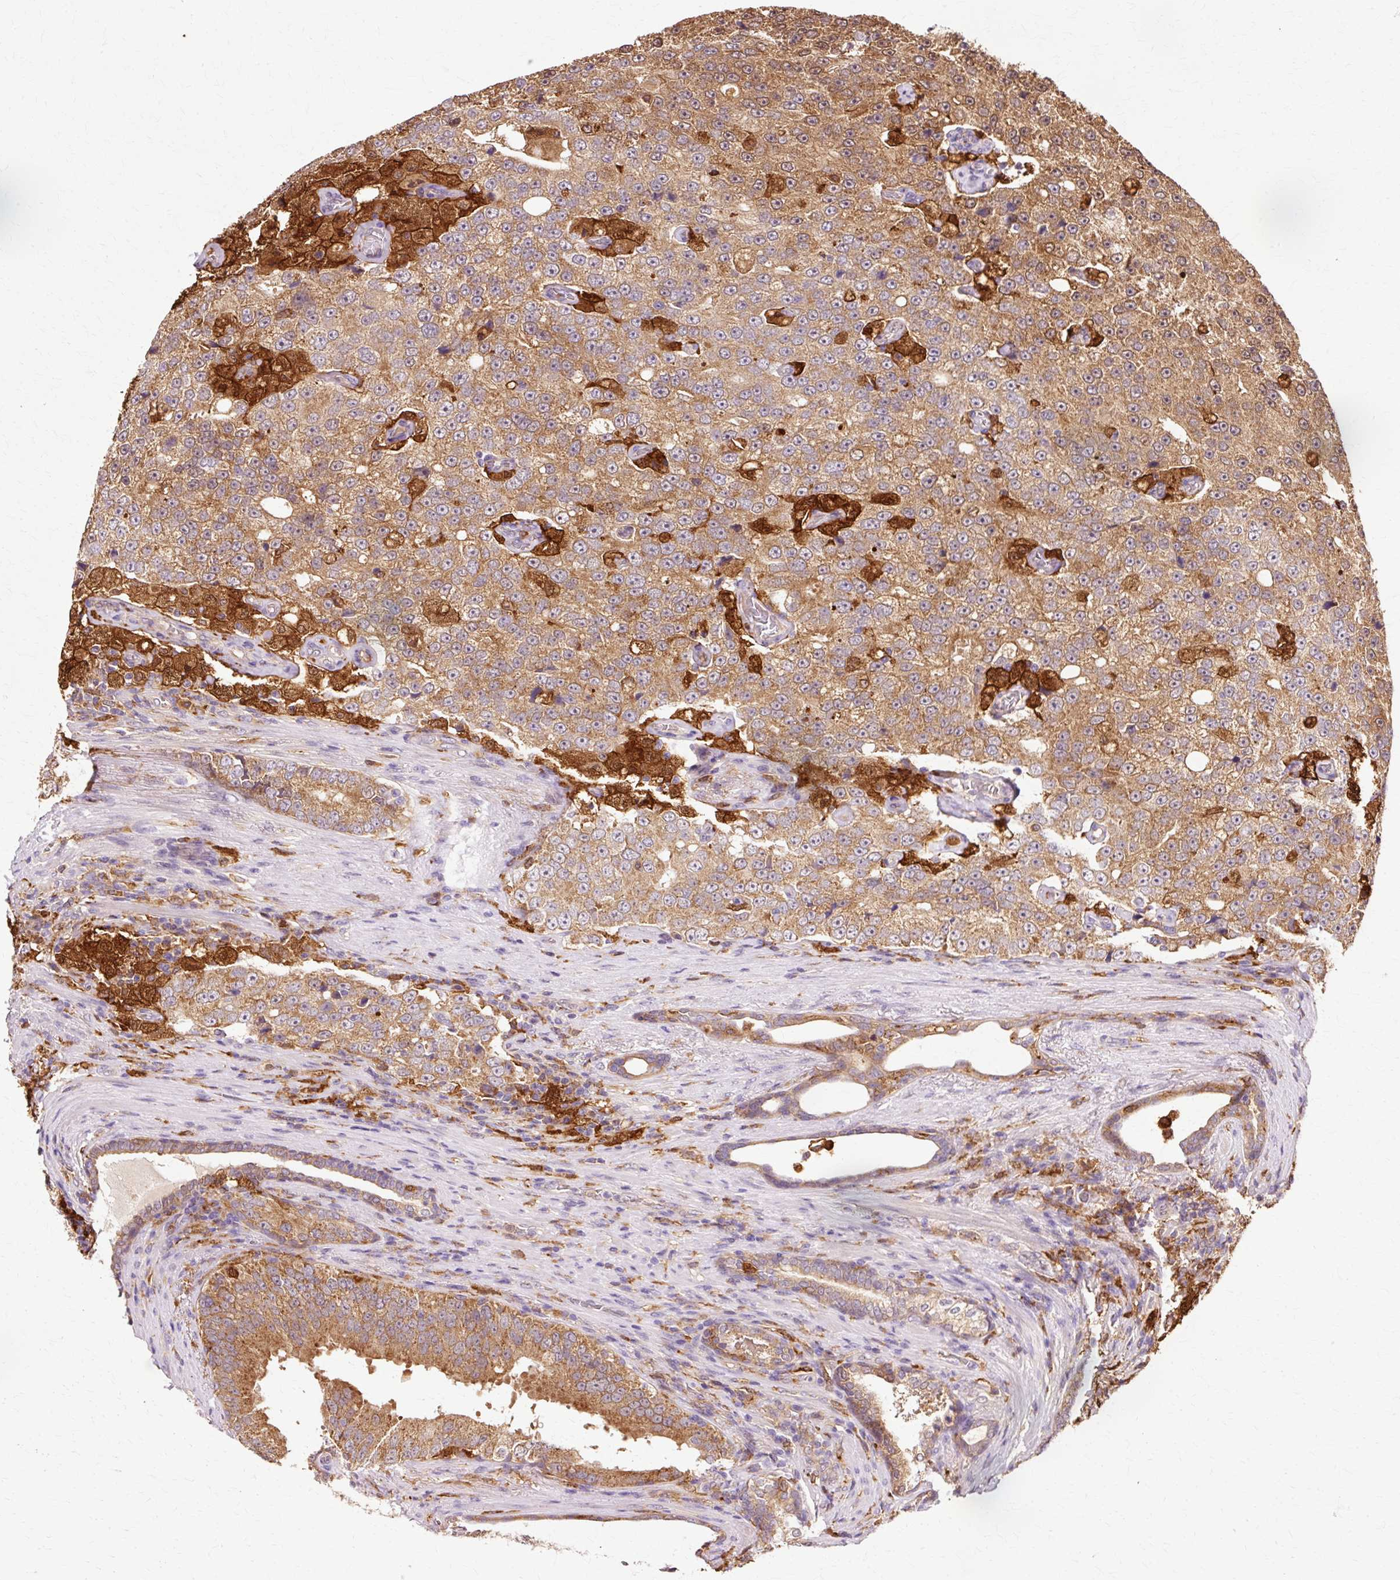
{"staining": {"intensity": "moderate", "quantity": ">75%", "location": "cytoplasmic/membranous"}, "tissue": "prostate cancer", "cell_type": "Tumor cells", "image_type": "cancer", "snomed": [{"axis": "morphology", "description": "Adenocarcinoma, High grade"}, {"axis": "topography", "description": "Prostate"}], "caption": "Tumor cells display medium levels of moderate cytoplasmic/membranous positivity in approximately >75% of cells in prostate cancer (high-grade adenocarcinoma).", "gene": "GPX1", "patient": {"sex": "male", "age": 70}}